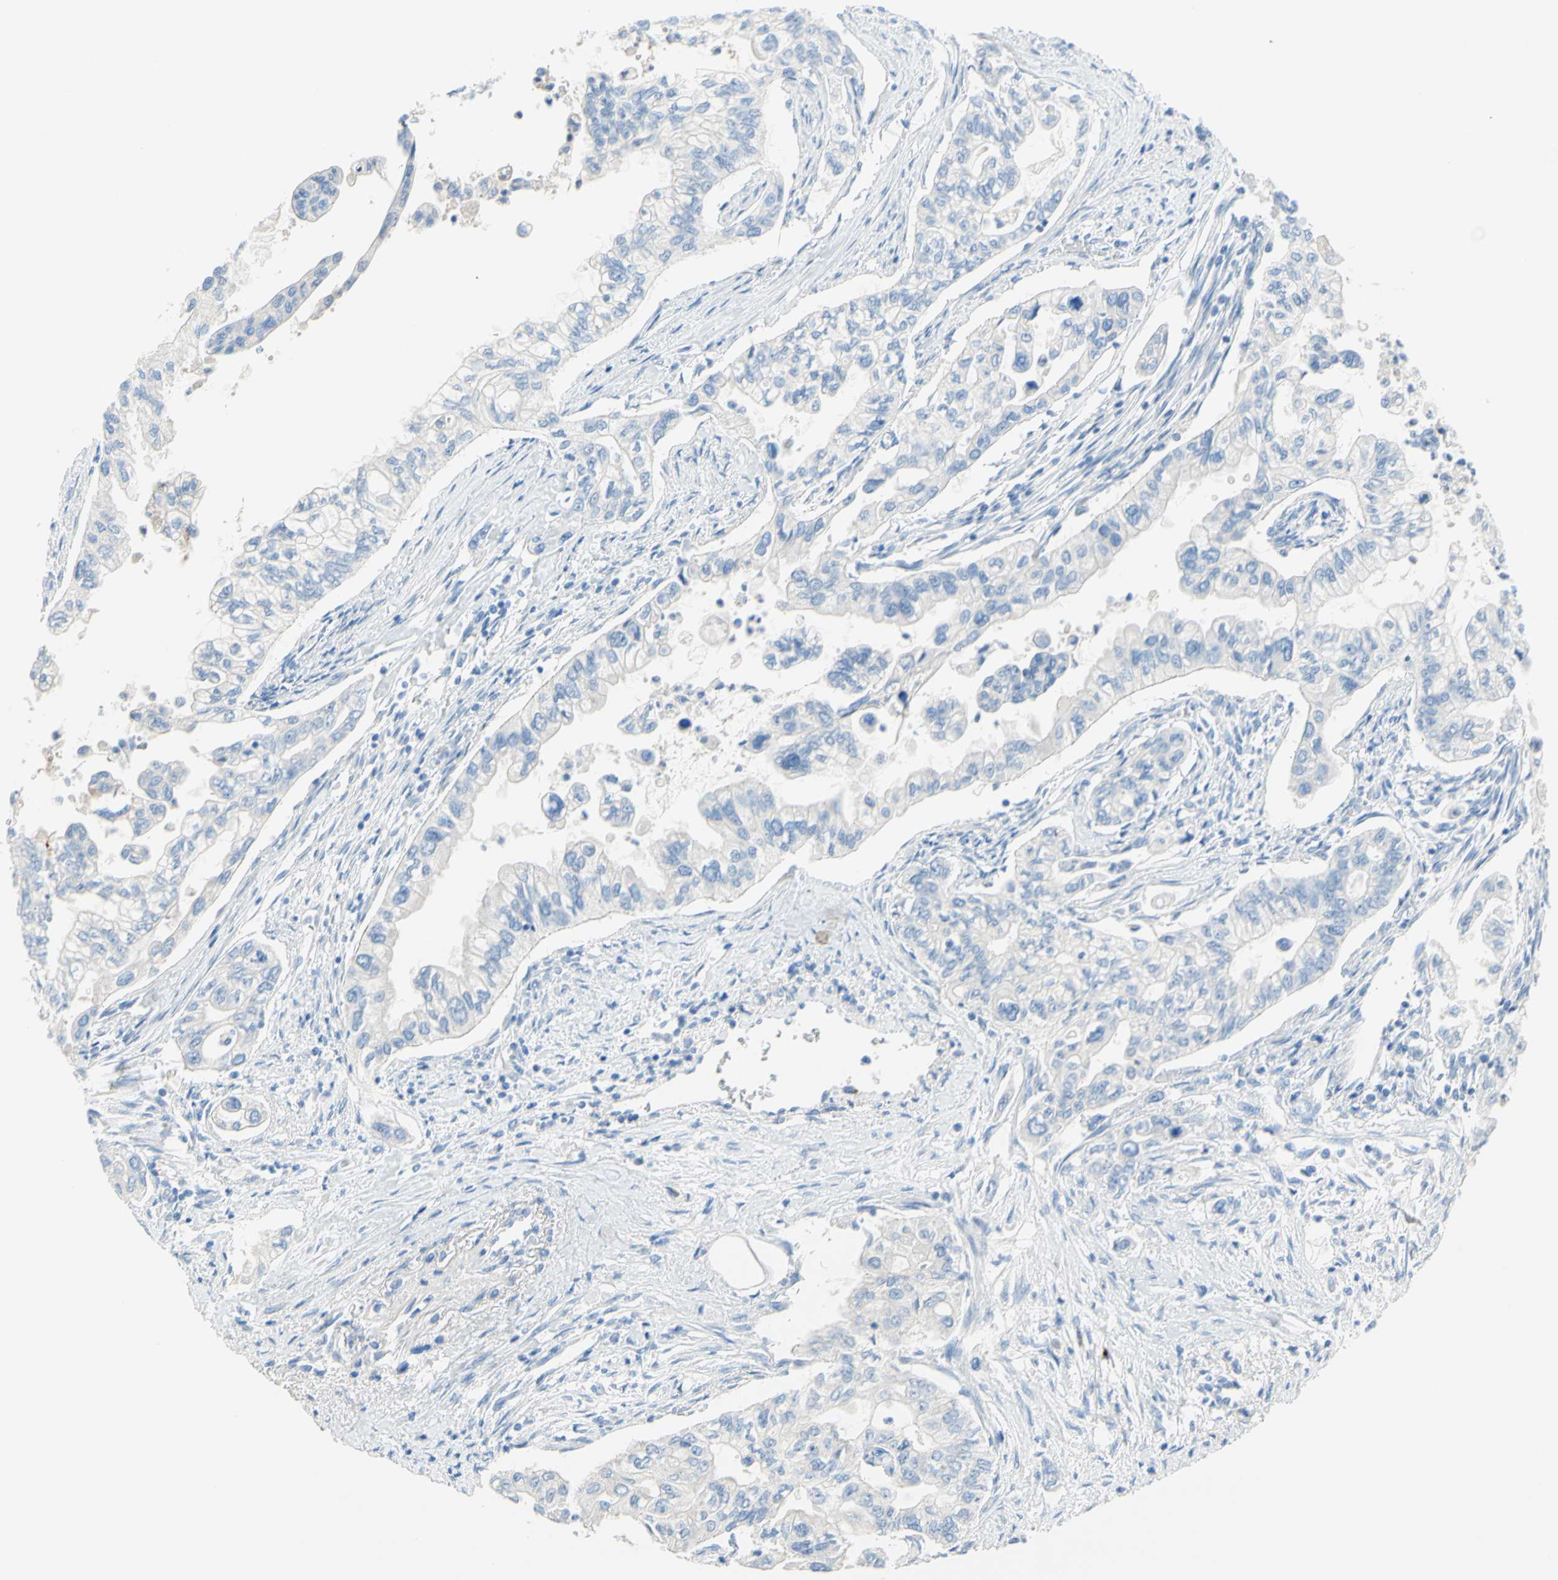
{"staining": {"intensity": "negative", "quantity": "none", "location": "none"}, "tissue": "pancreatic cancer", "cell_type": "Tumor cells", "image_type": "cancer", "snomed": [{"axis": "morphology", "description": "Normal tissue, NOS"}, {"axis": "topography", "description": "Pancreas"}], "caption": "Human pancreatic cancer stained for a protein using immunohistochemistry (IHC) reveals no positivity in tumor cells.", "gene": "IL6ST", "patient": {"sex": "male", "age": 42}}